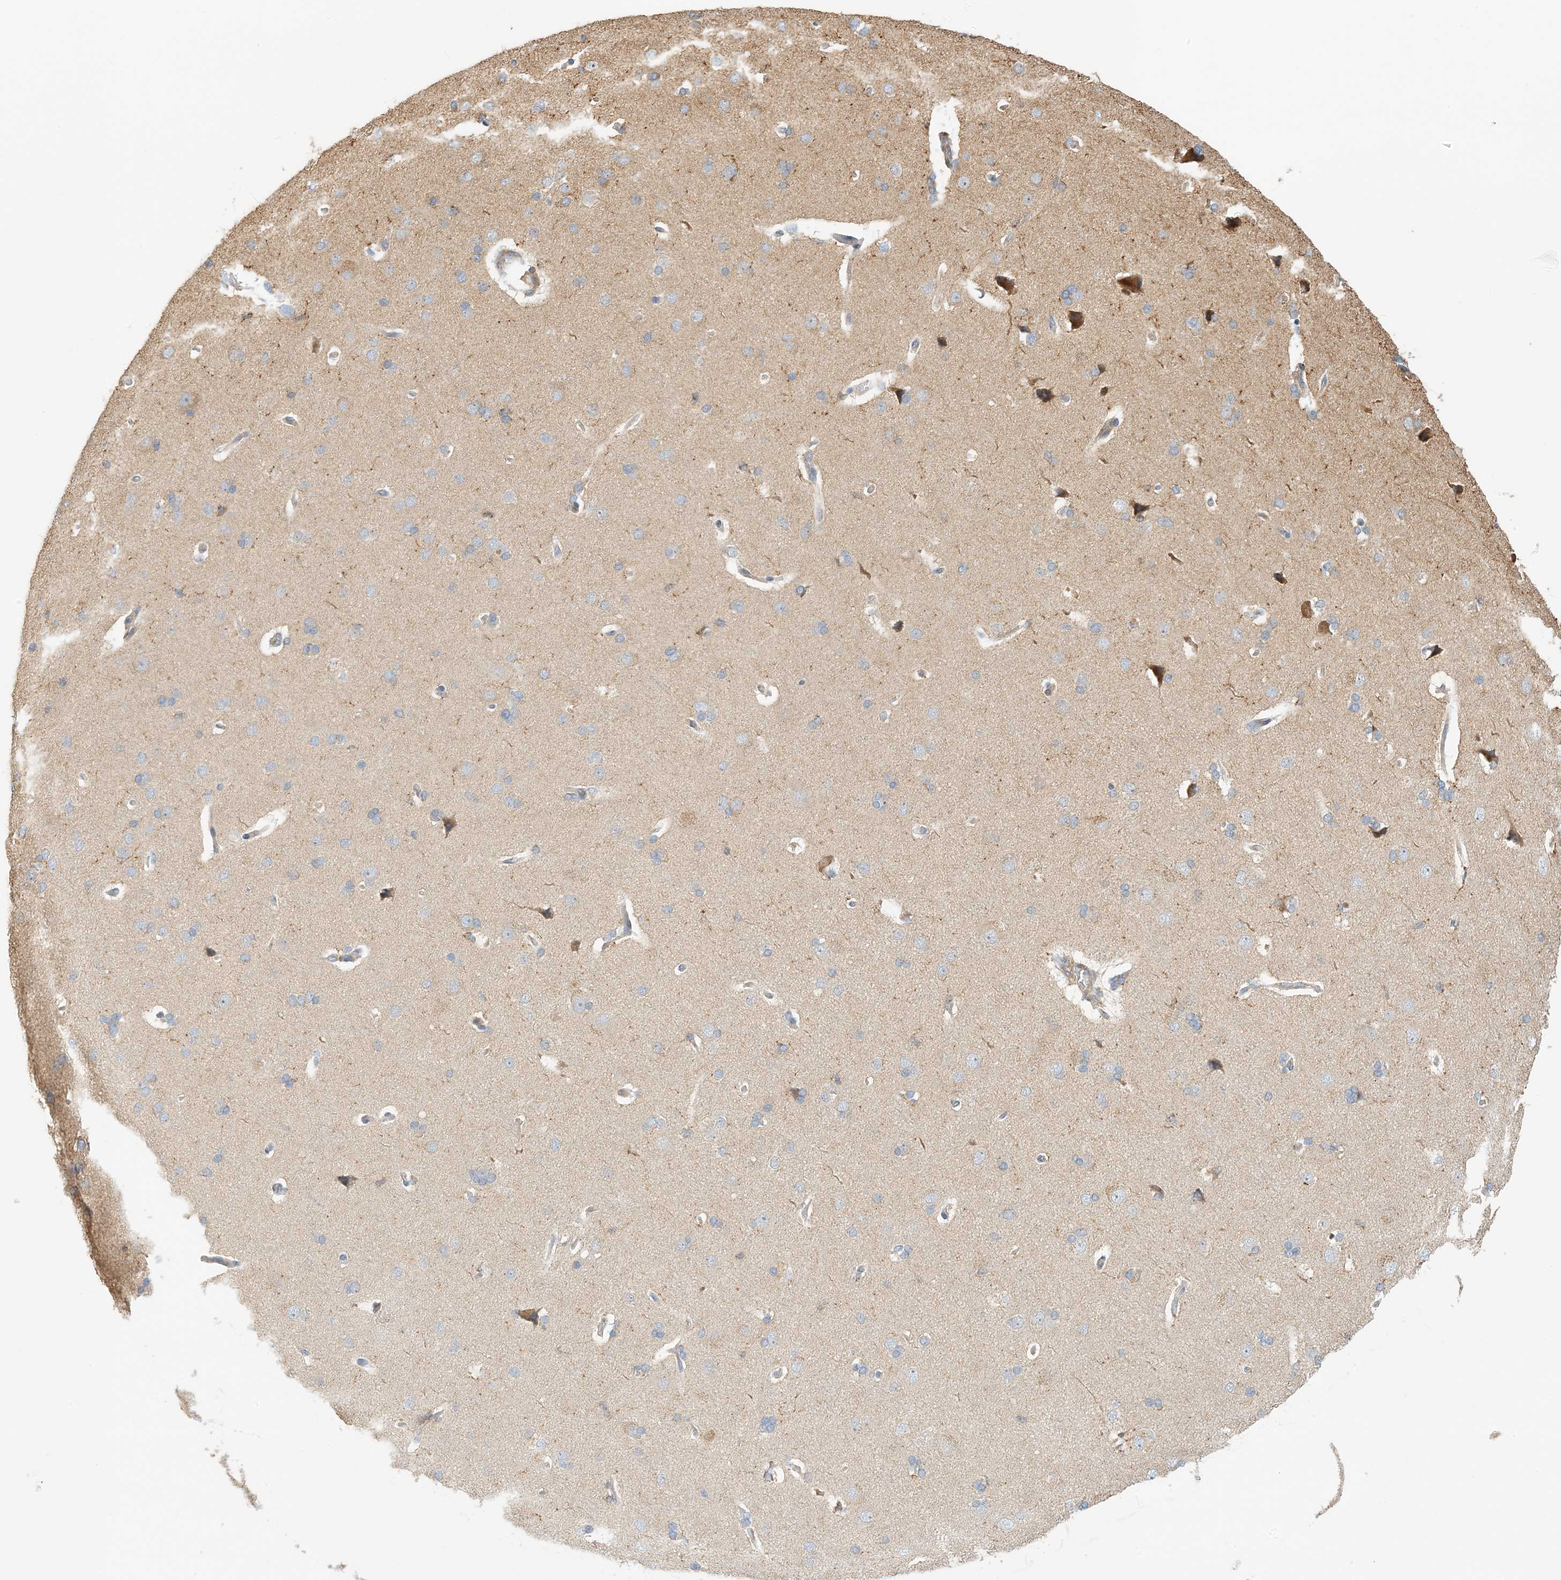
{"staining": {"intensity": "moderate", "quantity": "25%-75%", "location": "cytoplasmic/membranous"}, "tissue": "cerebral cortex", "cell_type": "Endothelial cells", "image_type": "normal", "snomed": [{"axis": "morphology", "description": "Normal tissue, NOS"}, {"axis": "topography", "description": "Cerebral cortex"}], "caption": "Immunohistochemical staining of benign cerebral cortex displays moderate cytoplasmic/membranous protein positivity in approximately 25%-75% of endothelial cells. (brown staining indicates protein expression, while blue staining denotes nuclei).", "gene": "COLEC11", "patient": {"sex": "male", "age": 62}}